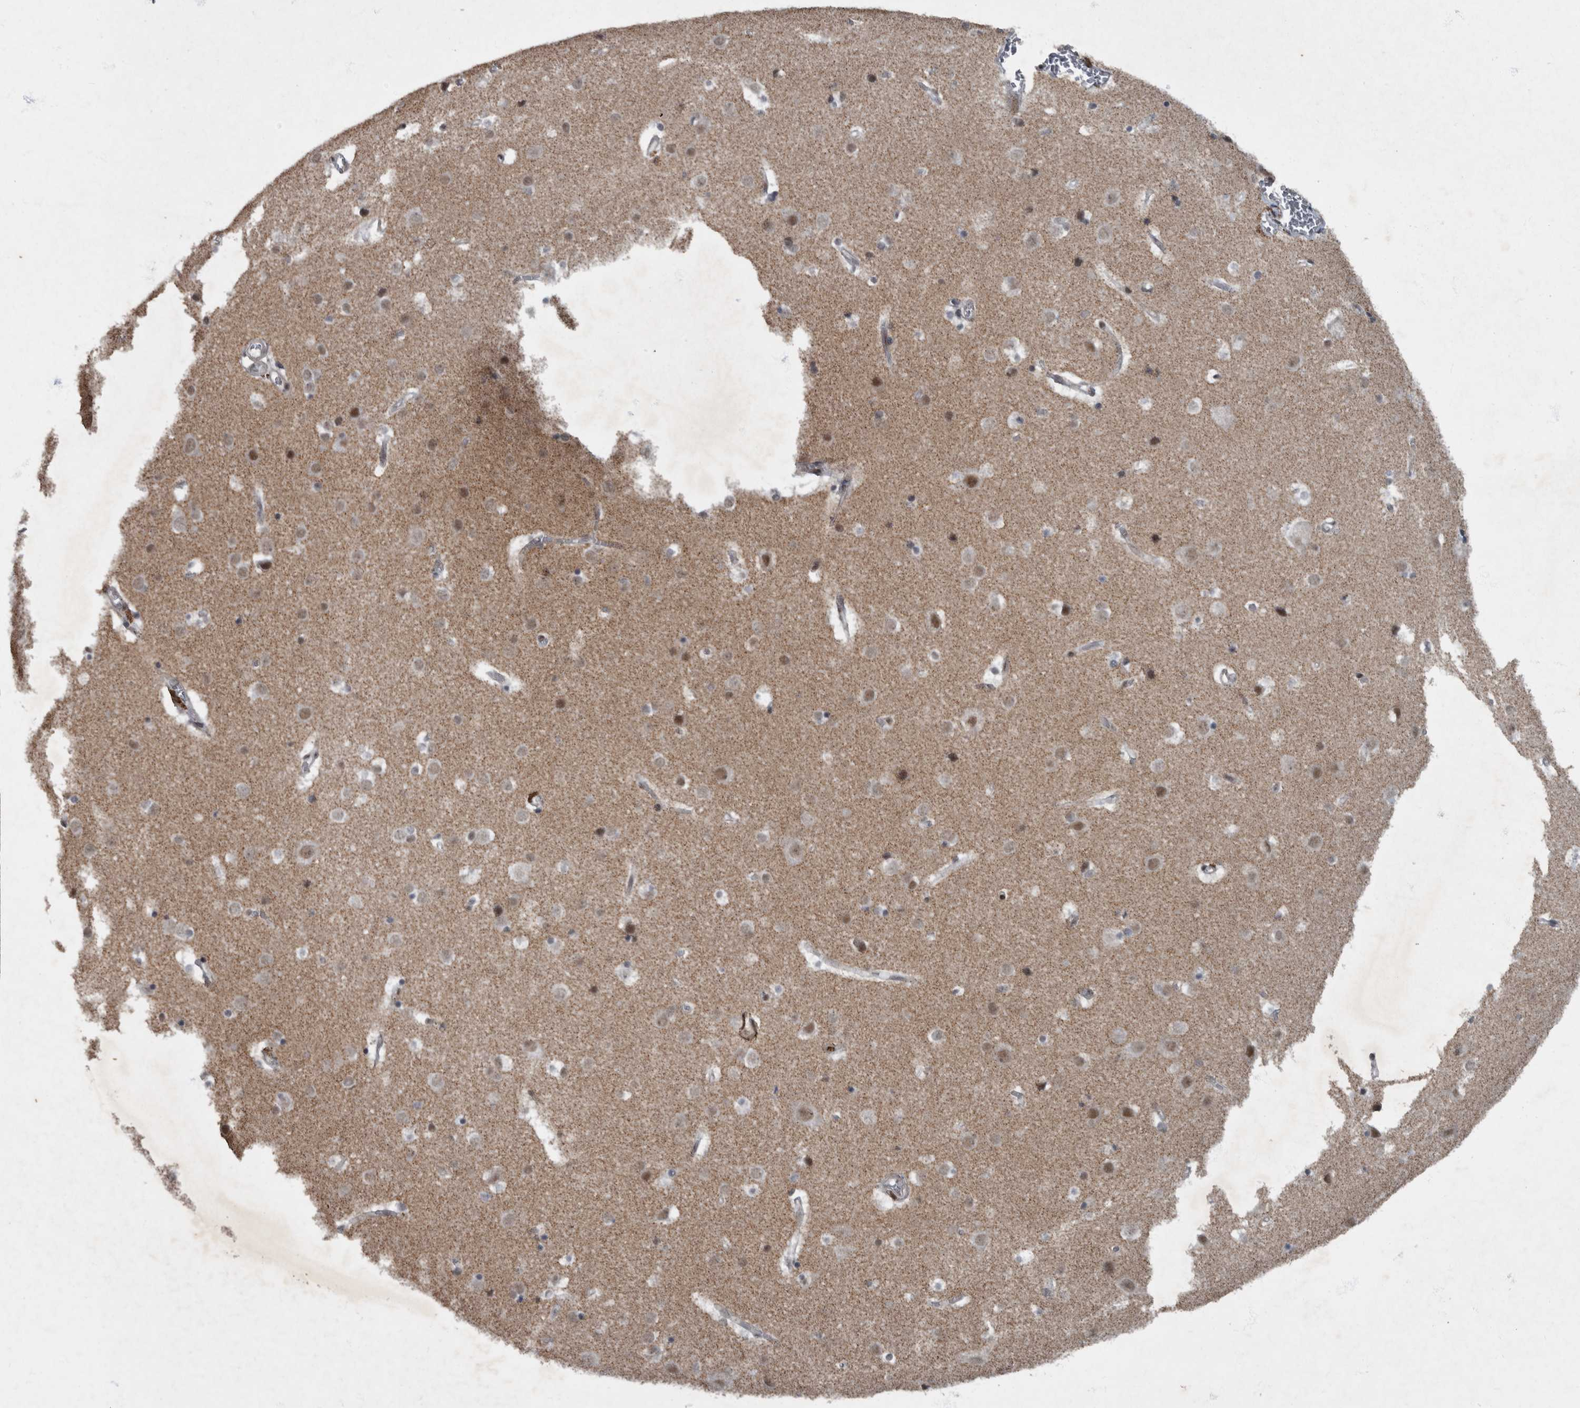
{"staining": {"intensity": "weak", "quantity": "25%-75%", "location": "nuclear"}, "tissue": "cerebral cortex", "cell_type": "Endothelial cells", "image_type": "normal", "snomed": [{"axis": "morphology", "description": "Normal tissue, NOS"}, {"axis": "topography", "description": "Cerebral cortex"}], "caption": "Immunohistochemistry (IHC) of normal cerebral cortex reveals low levels of weak nuclear positivity in approximately 25%-75% of endothelial cells.", "gene": "WDR33", "patient": {"sex": "male", "age": 54}}